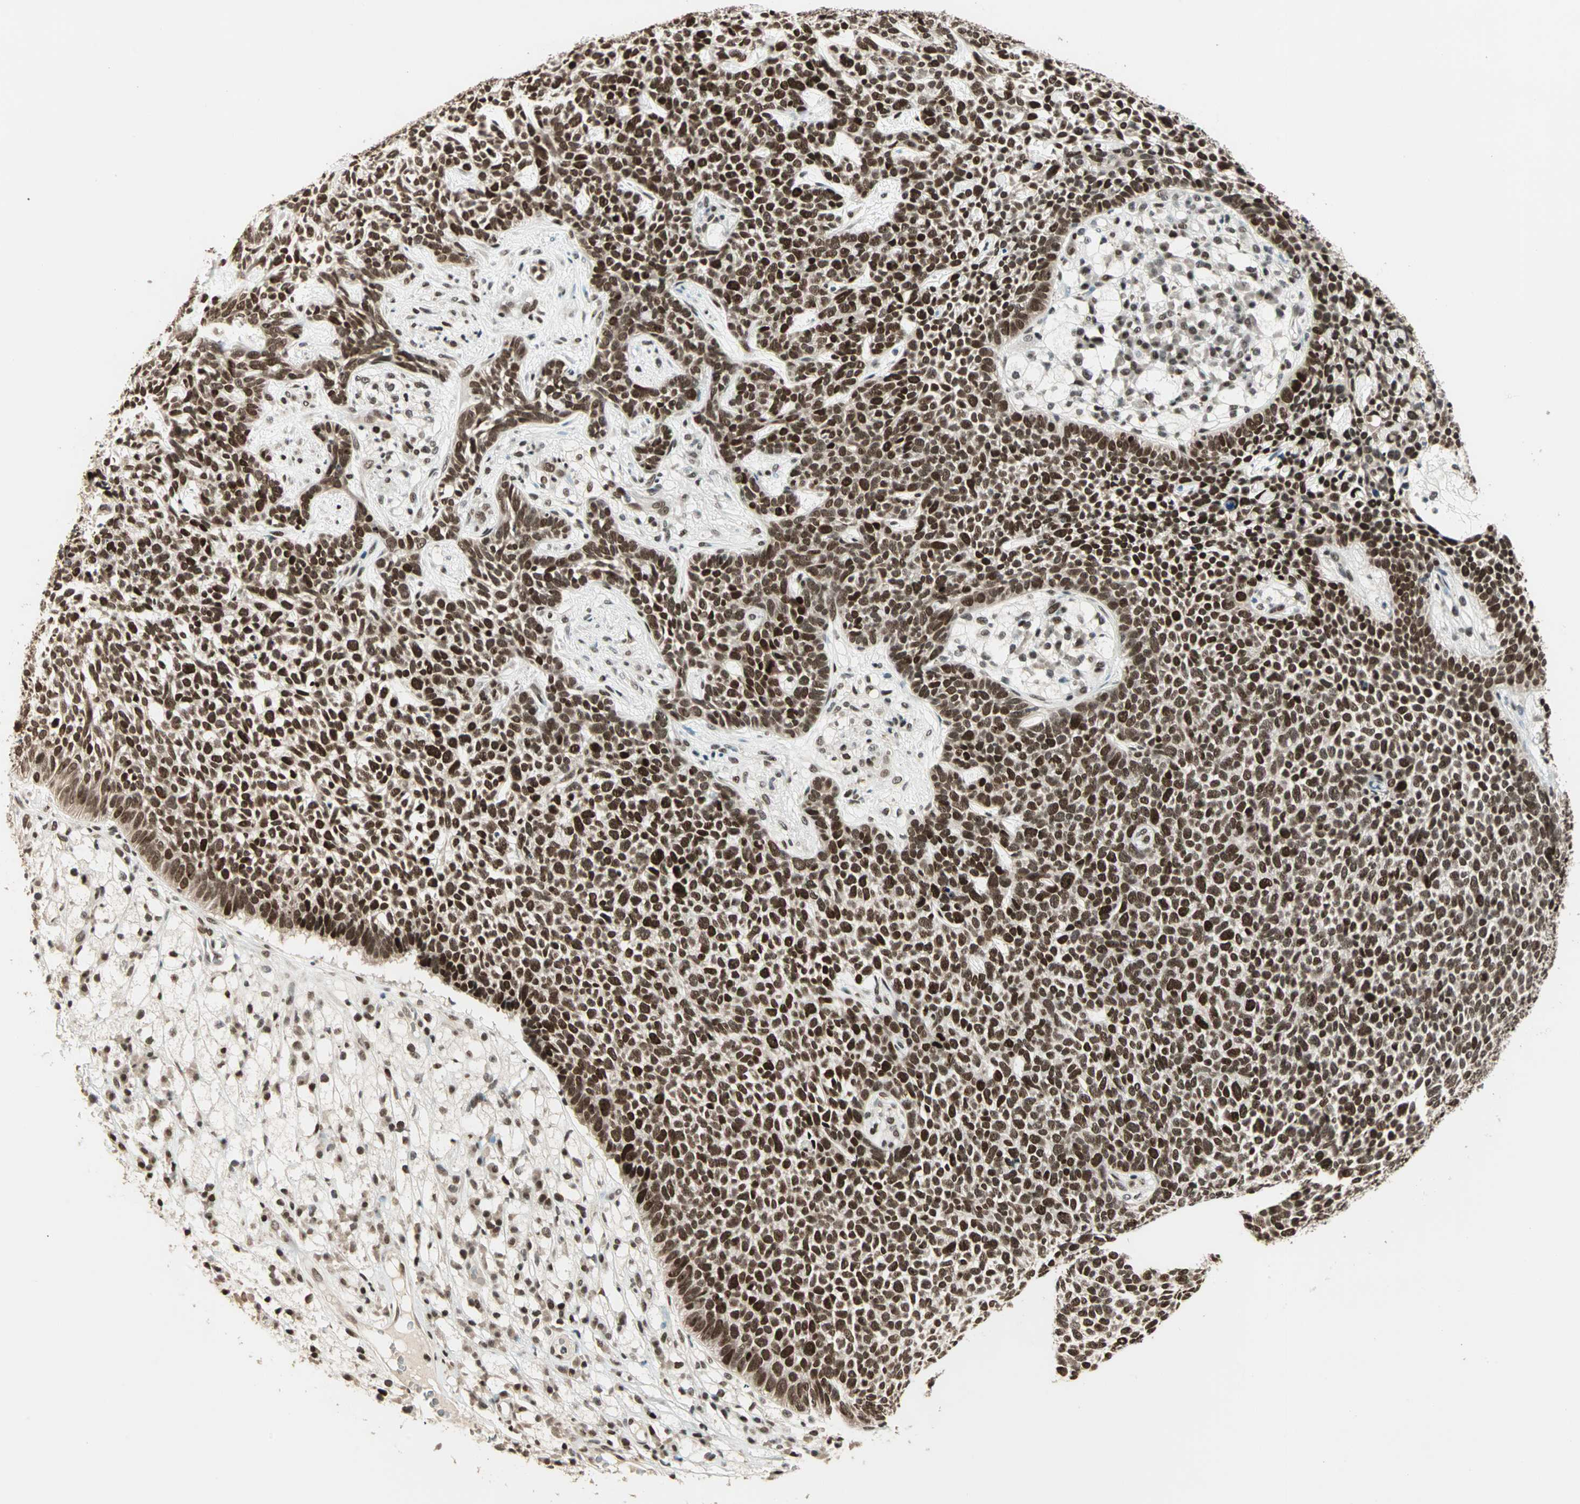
{"staining": {"intensity": "strong", "quantity": ">75%", "location": "nuclear"}, "tissue": "skin cancer", "cell_type": "Tumor cells", "image_type": "cancer", "snomed": [{"axis": "morphology", "description": "Basal cell carcinoma"}, {"axis": "topography", "description": "Skin"}], "caption": "High-magnification brightfield microscopy of skin cancer (basal cell carcinoma) stained with DAB (3,3'-diaminobenzidine) (brown) and counterstained with hematoxylin (blue). tumor cells exhibit strong nuclear positivity is seen in approximately>75% of cells.", "gene": "MDC1", "patient": {"sex": "female", "age": 84}}